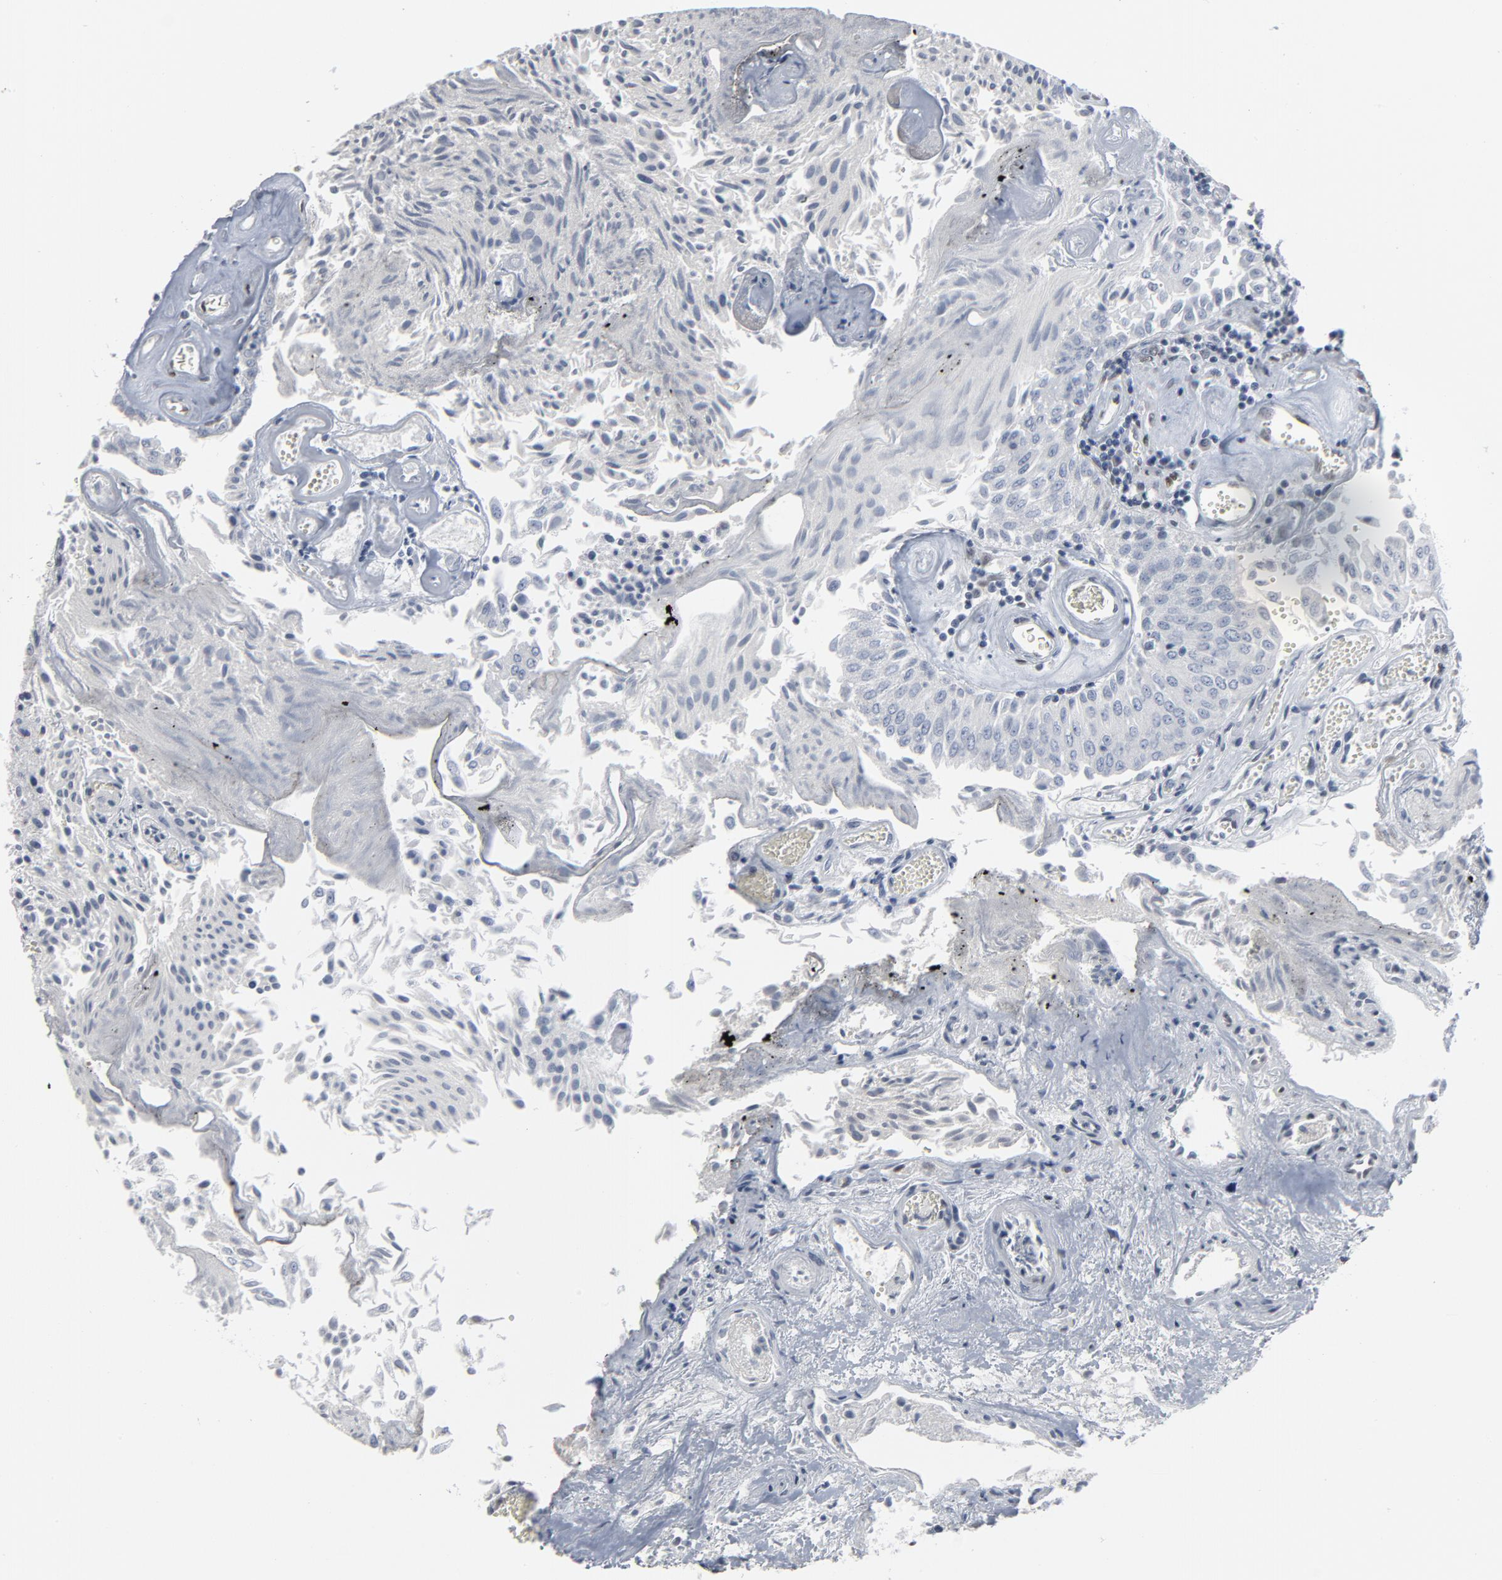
{"staining": {"intensity": "negative", "quantity": "none", "location": "none"}, "tissue": "urothelial cancer", "cell_type": "Tumor cells", "image_type": "cancer", "snomed": [{"axis": "morphology", "description": "Urothelial carcinoma, Low grade"}, {"axis": "topography", "description": "Urinary bladder"}], "caption": "Human low-grade urothelial carcinoma stained for a protein using IHC shows no expression in tumor cells.", "gene": "ATF7", "patient": {"sex": "male", "age": 86}}